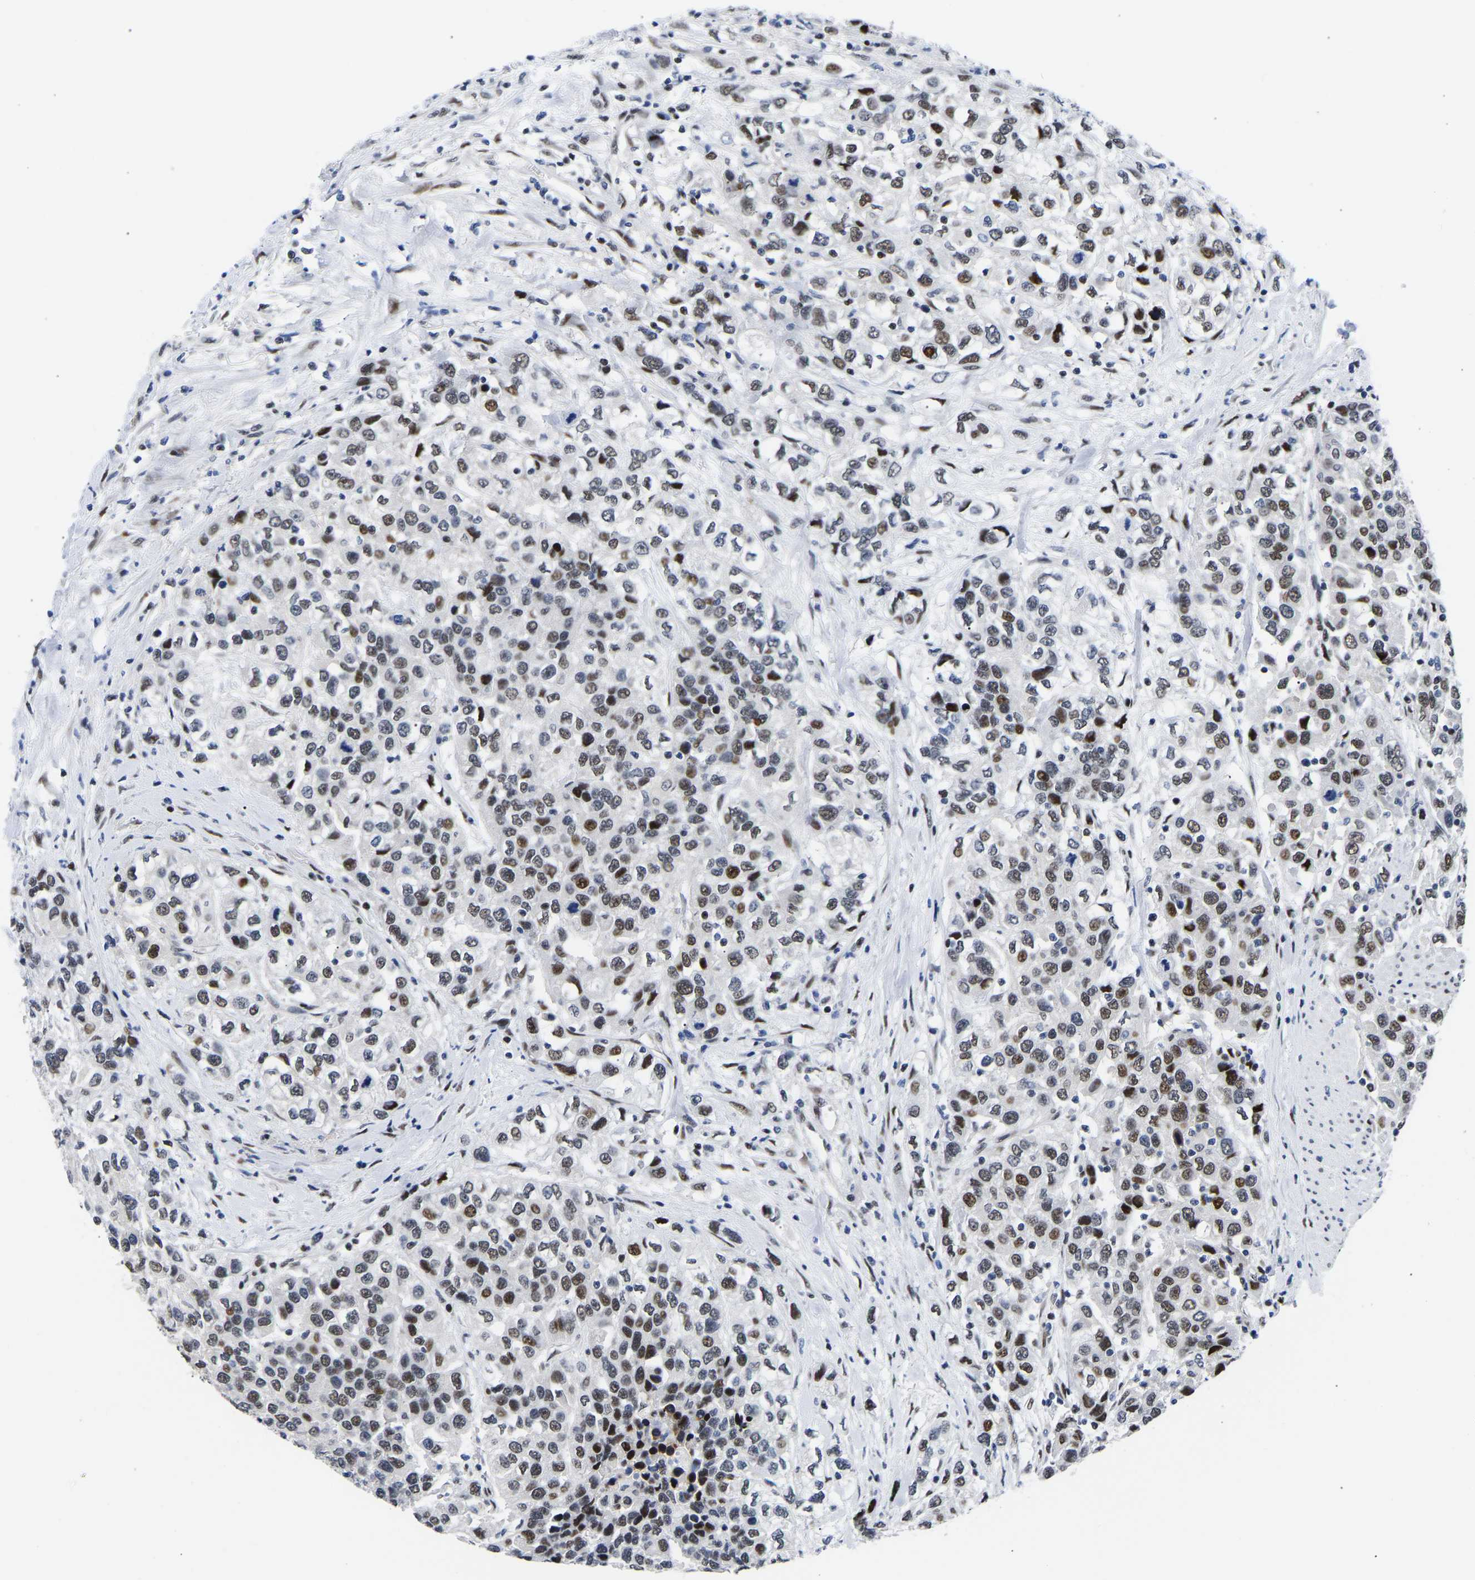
{"staining": {"intensity": "moderate", "quantity": ">75%", "location": "nuclear"}, "tissue": "urothelial cancer", "cell_type": "Tumor cells", "image_type": "cancer", "snomed": [{"axis": "morphology", "description": "Urothelial carcinoma, High grade"}, {"axis": "topography", "description": "Urinary bladder"}], "caption": "Protein expression analysis of urothelial cancer displays moderate nuclear positivity in about >75% of tumor cells.", "gene": "PTRHD1", "patient": {"sex": "female", "age": 80}}